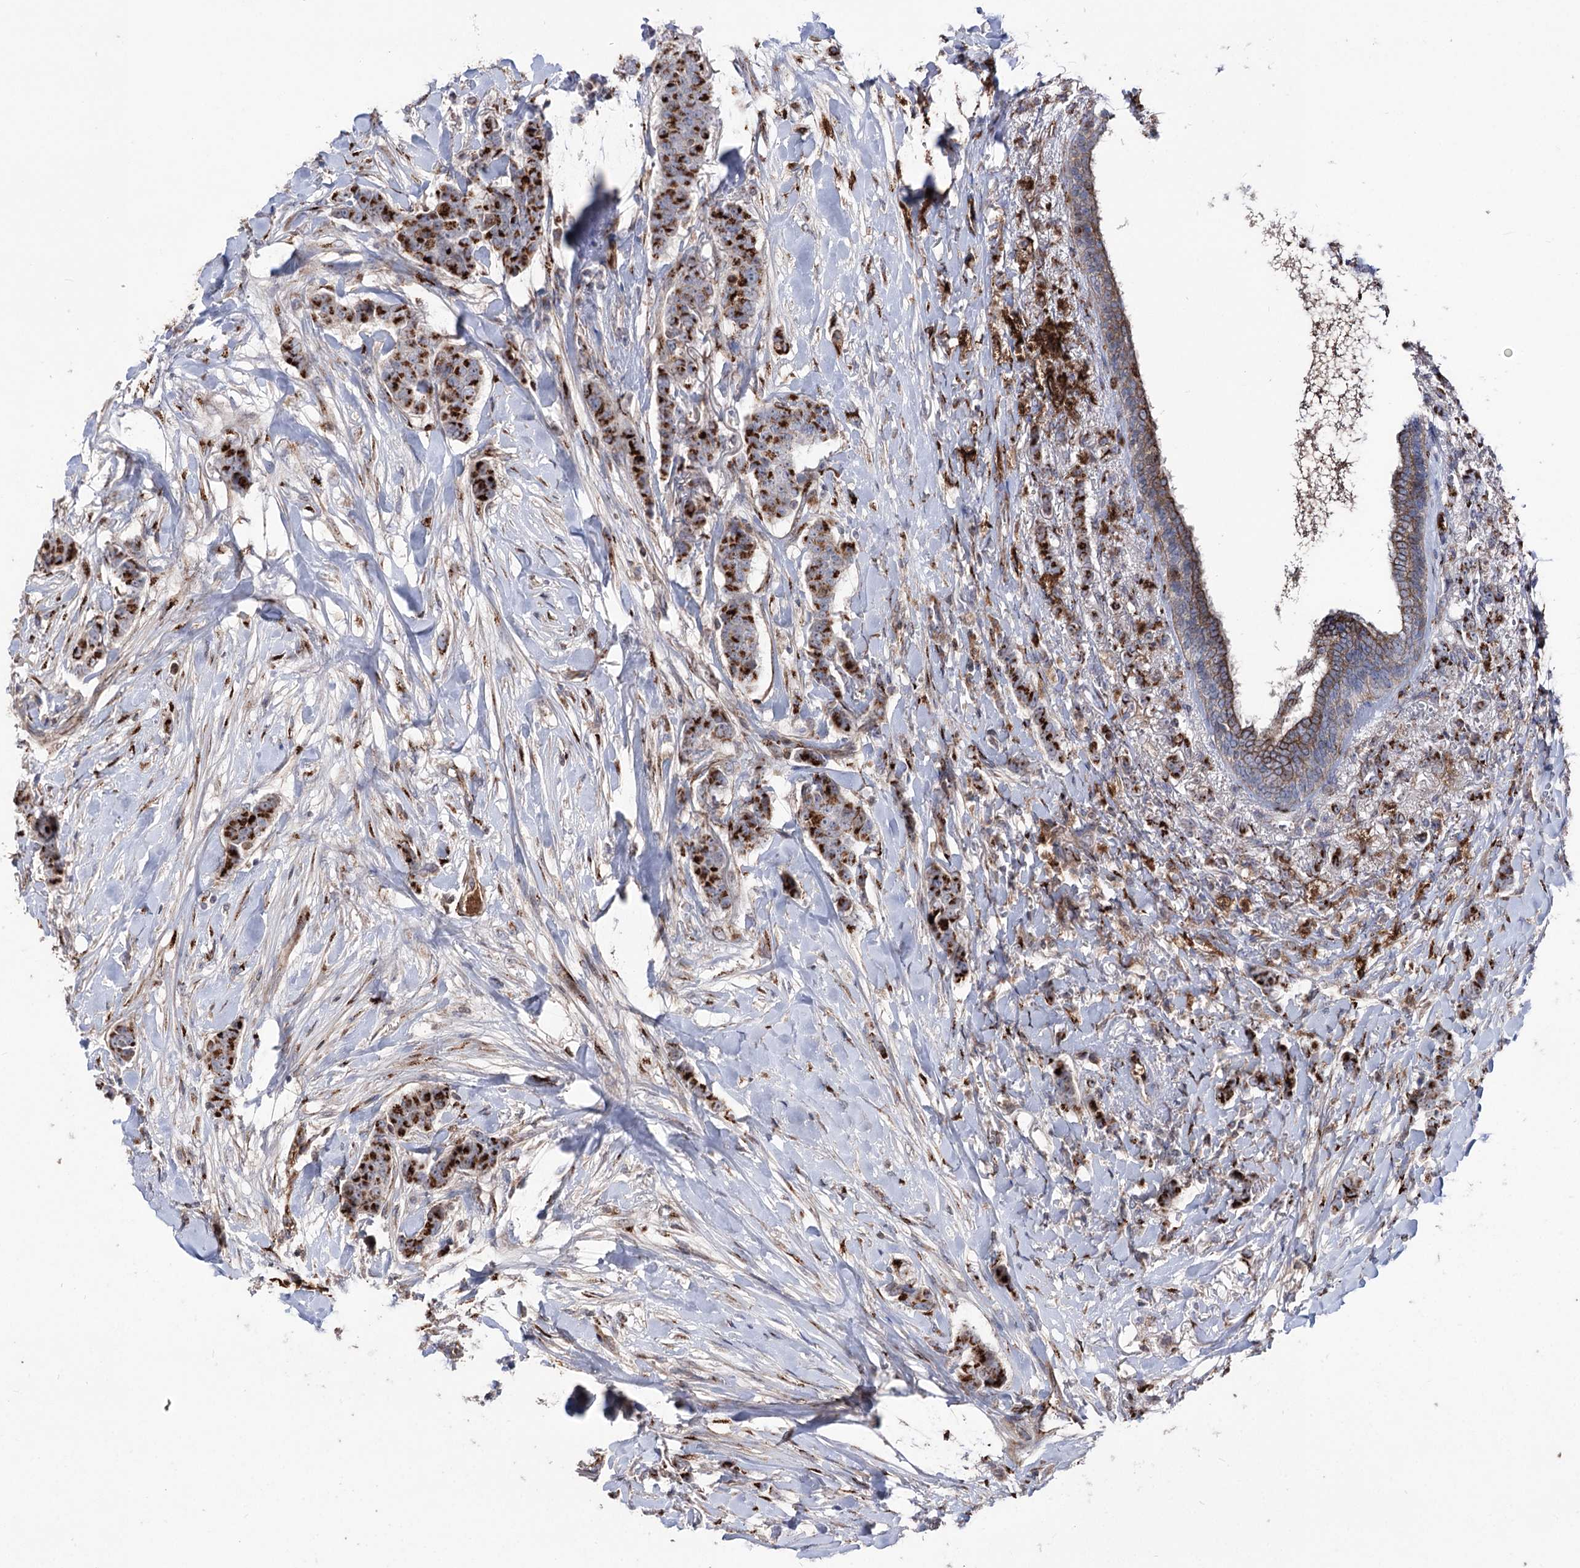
{"staining": {"intensity": "strong", "quantity": ">75%", "location": "cytoplasmic/membranous"}, "tissue": "breast cancer", "cell_type": "Tumor cells", "image_type": "cancer", "snomed": [{"axis": "morphology", "description": "Duct carcinoma"}, {"axis": "topography", "description": "Breast"}], "caption": "There is high levels of strong cytoplasmic/membranous positivity in tumor cells of breast cancer, as demonstrated by immunohistochemical staining (brown color).", "gene": "ARHGAP20", "patient": {"sex": "female", "age": 40}}